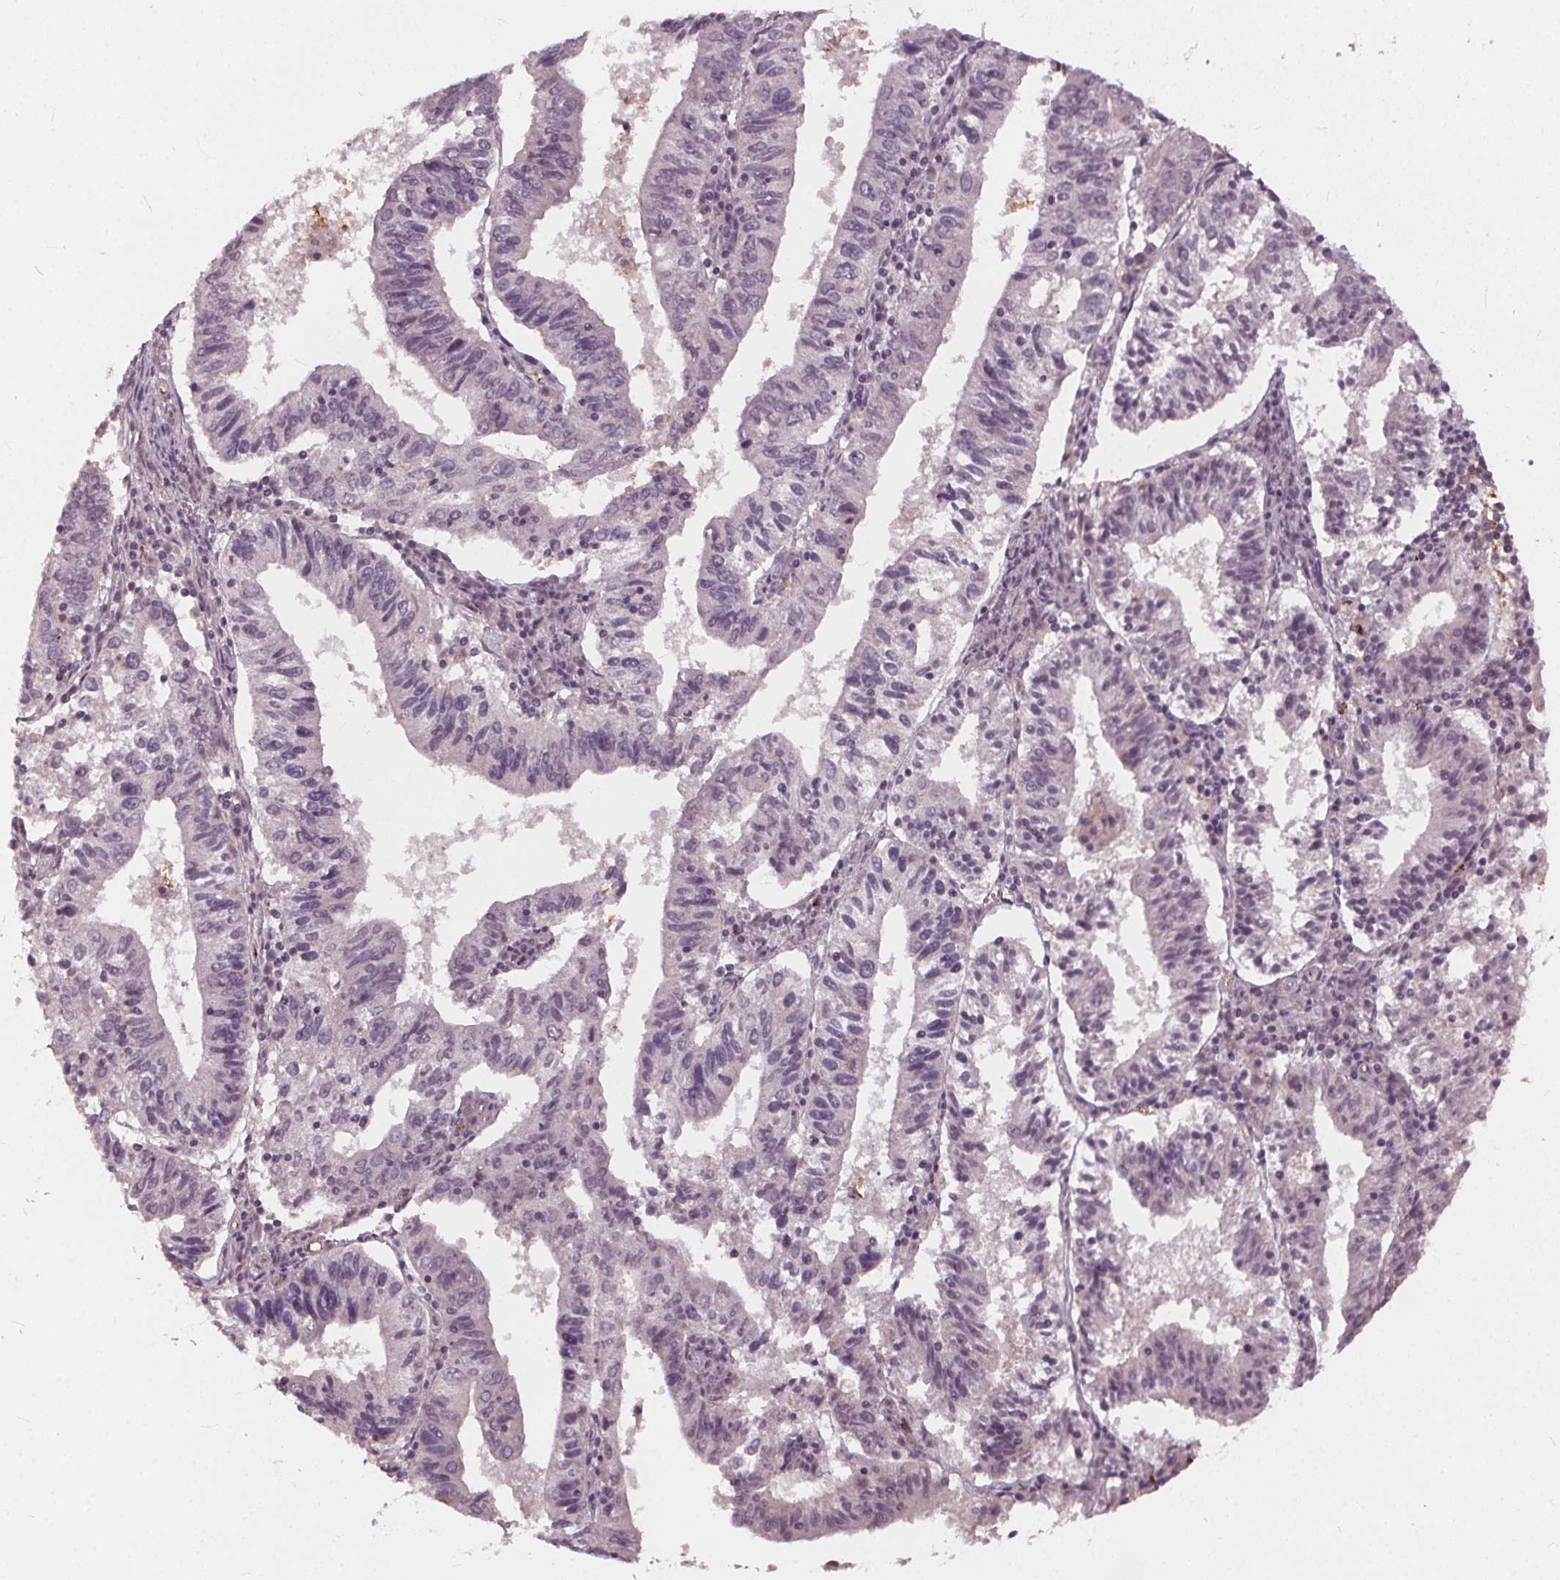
{"staining": {"intensity": "negative", "quantity": "none", "location": "none"}, "tissue": "endometrial cancer", "cell_type": "Tumor cells", "image_type": "cancer", "snomed": [{"axis": "morphology", "description": "Adenocarcinoma, NOS"}, {"axis": "topography", "description": "Endometrium"}], "caption": "Endometrial cancer (adenocarcinoma) was stained to show a protein in brown. There is no significant staining in tumor cells.", "gene": "IPO13", "patient": {"sex": "female", "age": 82}}